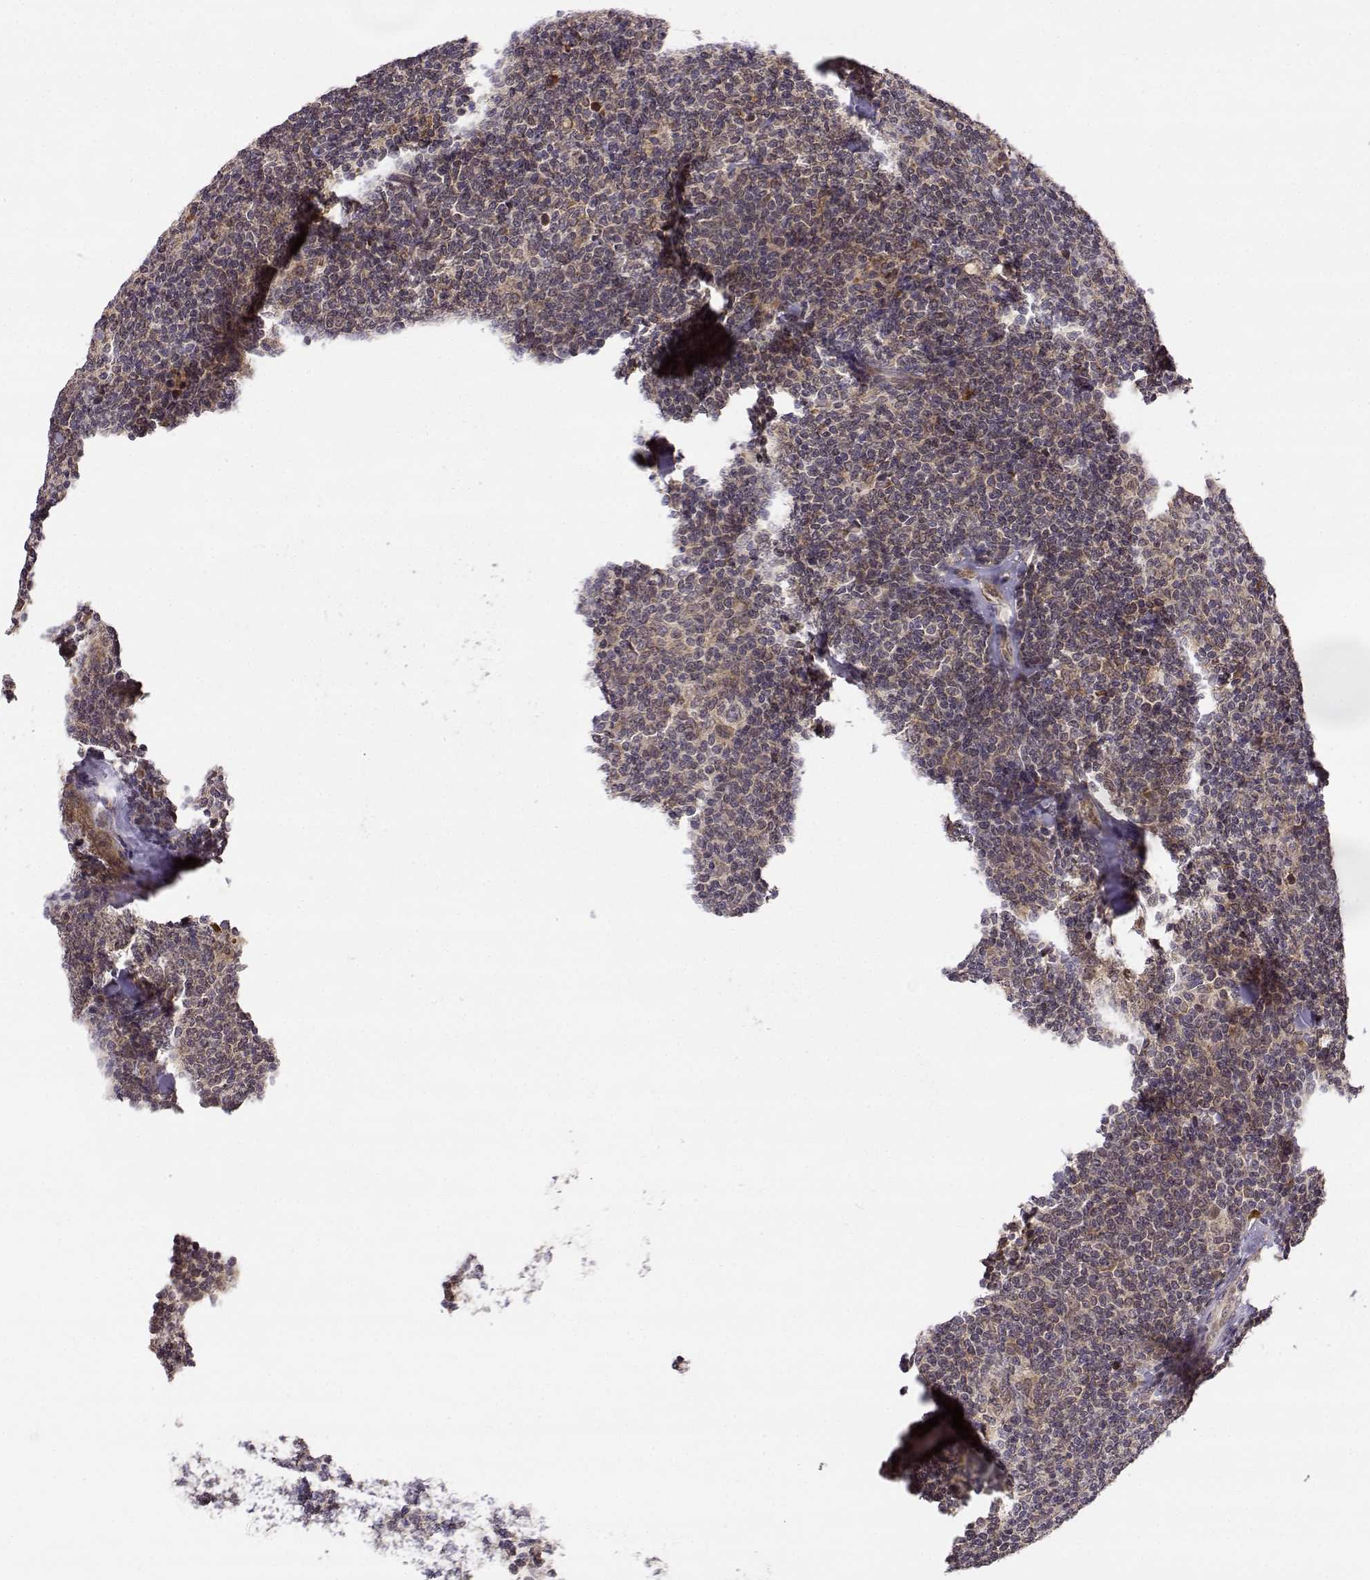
{"staining": {"intensity": "weak", "quantity": ">75%", "location": "cytoplasmic/membranous"}, "tissue": "lymphoma", "cell_type": "Tumor cells", "image_type": "cancer", "snomed": [{"axis": "morphology", "description": "Malignant lymphoma, non-Hodgkin's type, Low grade"}, {"axis": "topography", "description": "Lymph node"}], "caption": "A brown stain shows weak cytoplasmic/membranous positivity of a protein in lymphoma tumor cells.", "gene": "ERGIC2", "patient": {"sex": "female", "age": 56}}